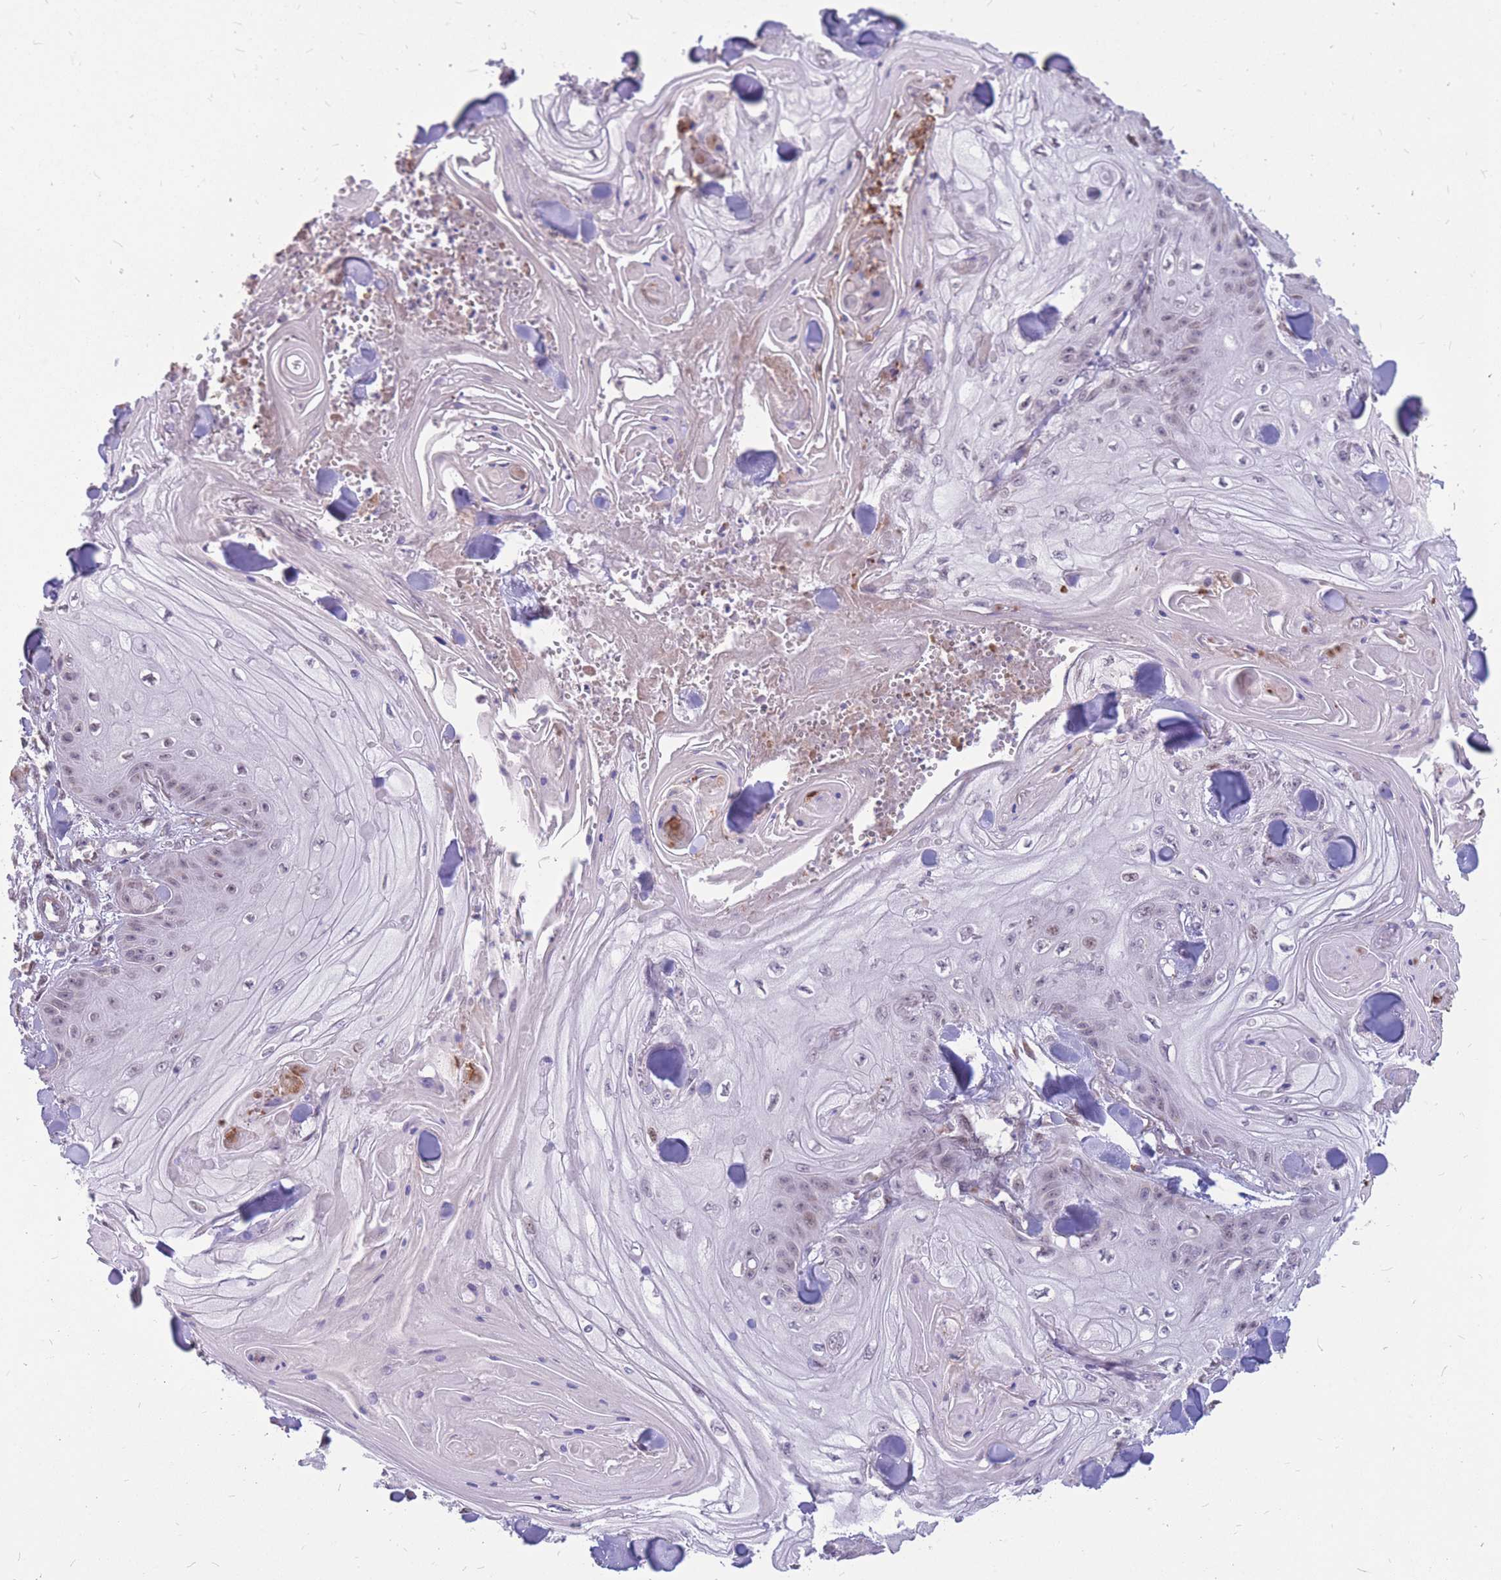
{"staining": {"intensity": "weak", "quantity": "<25%", "location": "nuclear"}, "tissue": "skin cancer", "cell_type": "Tumor cells", "image_type": "cancer", "snomed": [{"axis": "morphology", "description": "Squamous cell carcinoma, NOS"}, {"axis": "topography", "description": "Skin"}], "caption": "Immunohistochemistry (IHC) photomicrograph of squamous cell carcinoma (skin) stained for a protein (brown), which exhibits no positivity in tumor cells.", "gene": "ADD2", "patient": {"sex": "male", "age": 74}}